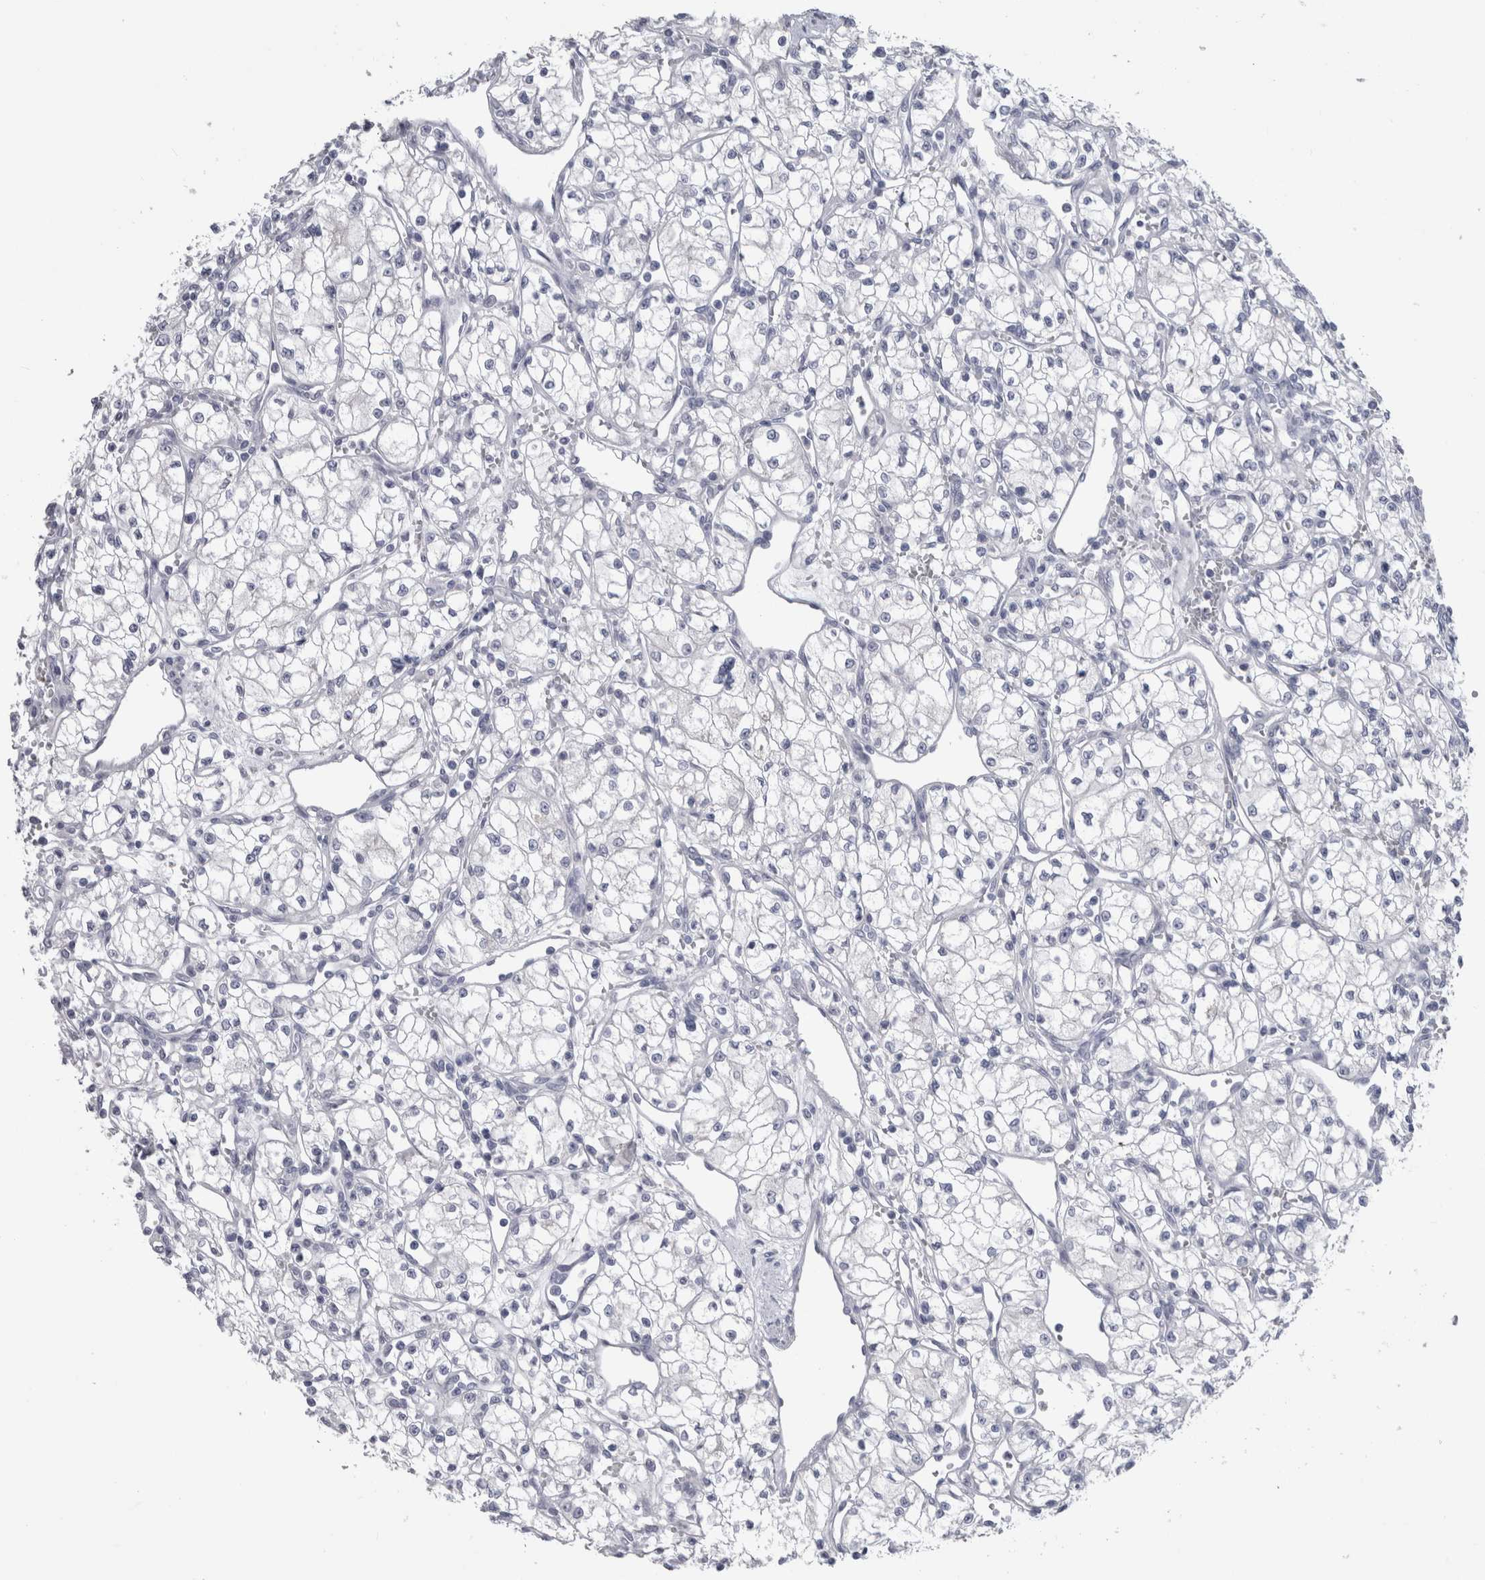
{"staining": {"intensity": "negative", "quantity": "none", "location": "none"}, "tissue": "renal cancer", "cell_type": "Tumor cells", "image_type": "cancer", "snomed": [{"axis": "morphology", "description": "Normal tissue, NOS"}, {"axis": "morphology", "description": "Adenocarcinoma, NOS"}, {"axis": "topography", "description": "Kidney"}], "caption": "Tumor cells are negative for brown protein staining in renal cancer.", "gene": "MSMB", "patient": {"sex": "male", "age": 59}}